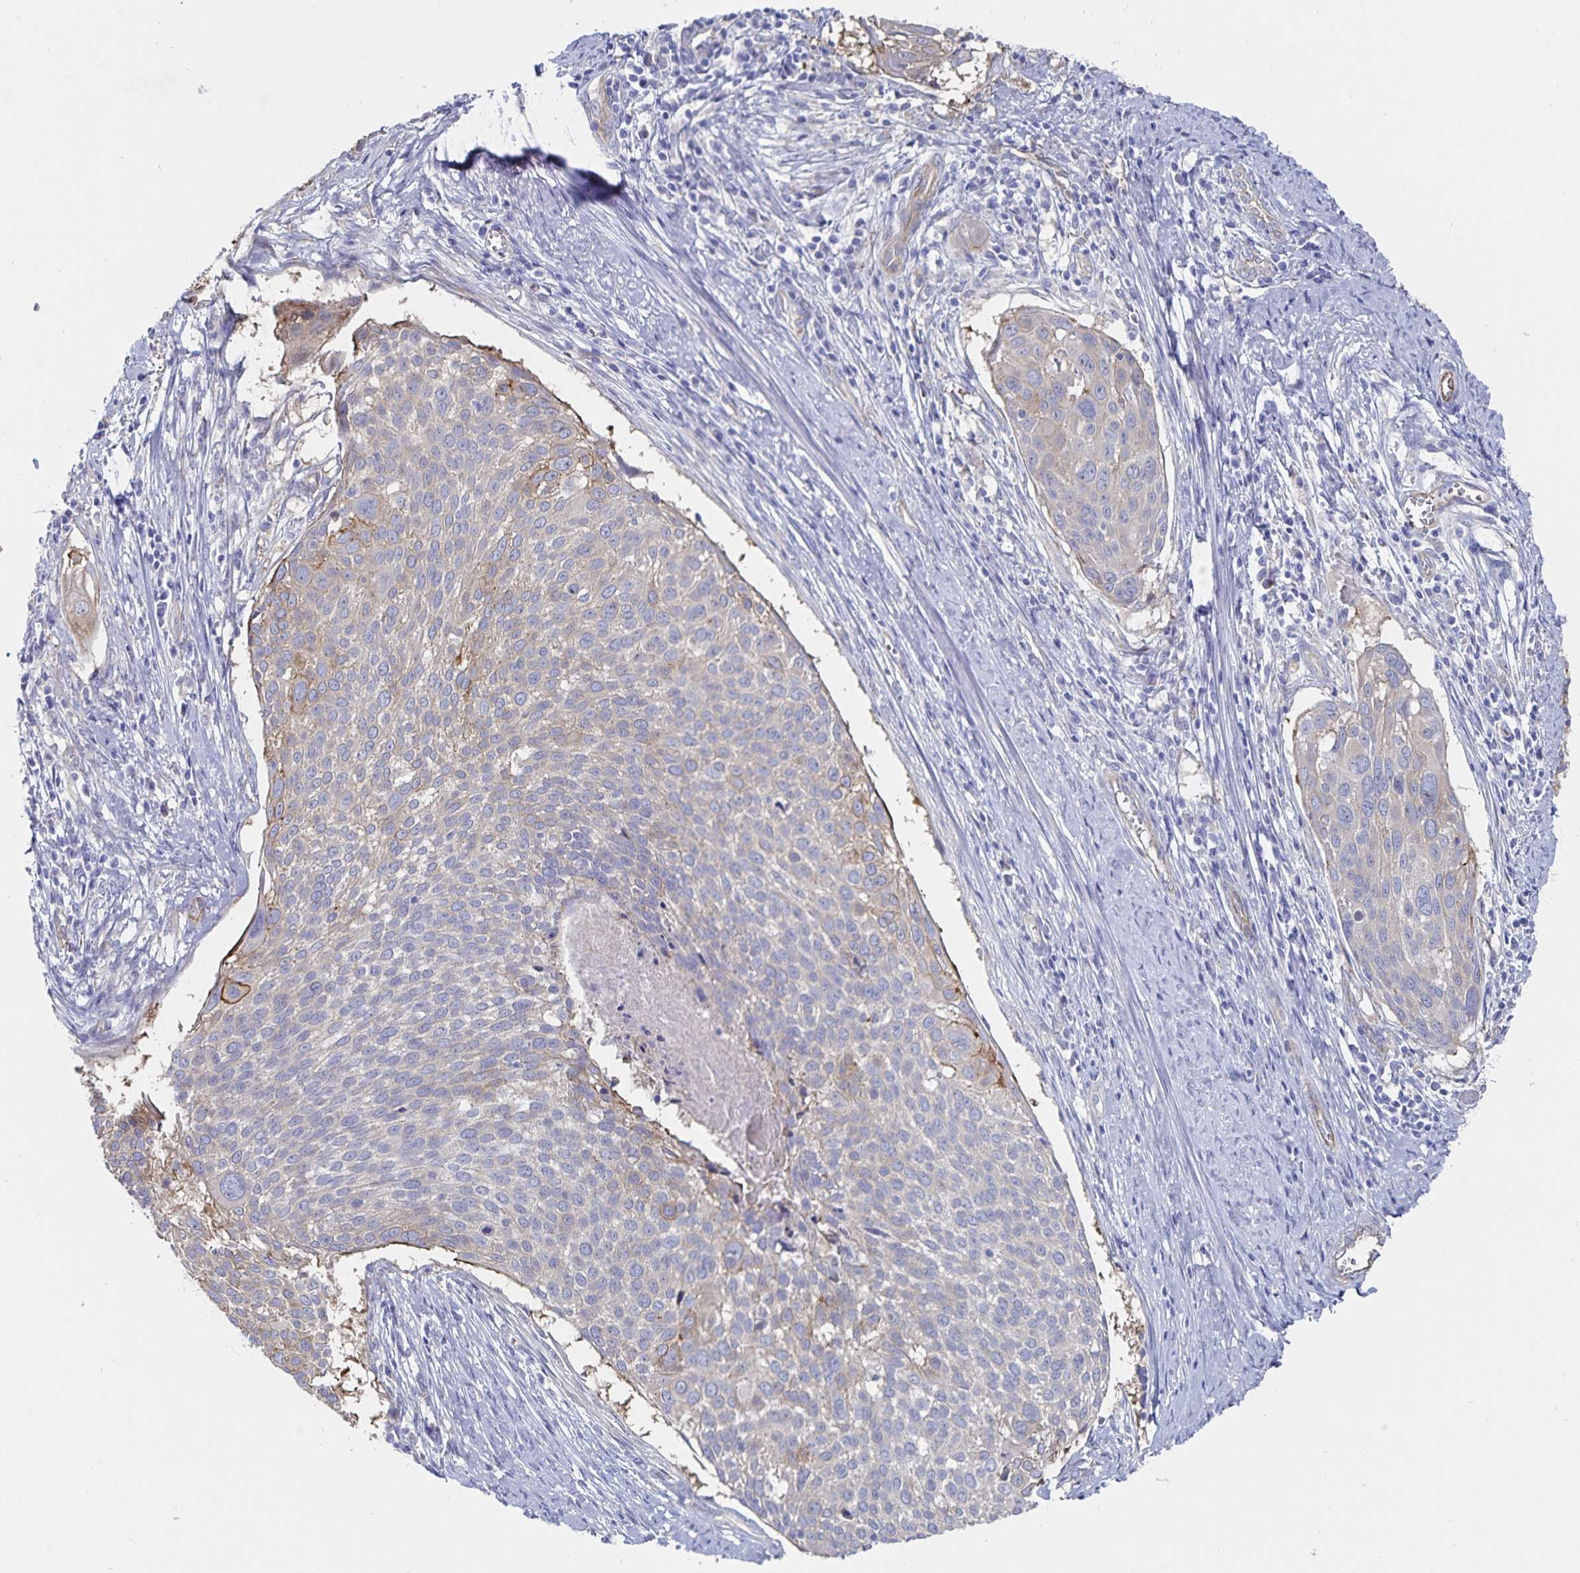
{"staining": {"intensity": "weak", "quantity": "<25%", "location": "cytoplasmic/membranous"}, "tissue": "cervical cancer", "cell_type": "Tumor cells", "image_type": "cancer", "snomed": [{"axis": "morphology", "description": "Squamous cell carcinoma, NOS"}, {"axis": "topography", "description": "Cervix"}], "caption": "This micrograph is of squamous cell carcinoma (cervical) stained with immunohistochemistry (IHC) to label a protein in brown with the nuclei are counter-stained blue. There is no positivity in tumor cells. (DAB (3,3'-diaminobenzidine) immunohistochemistry, high magnification).", "gene": "SSTR1", "patient": {"sex": "female", "age": 39}}